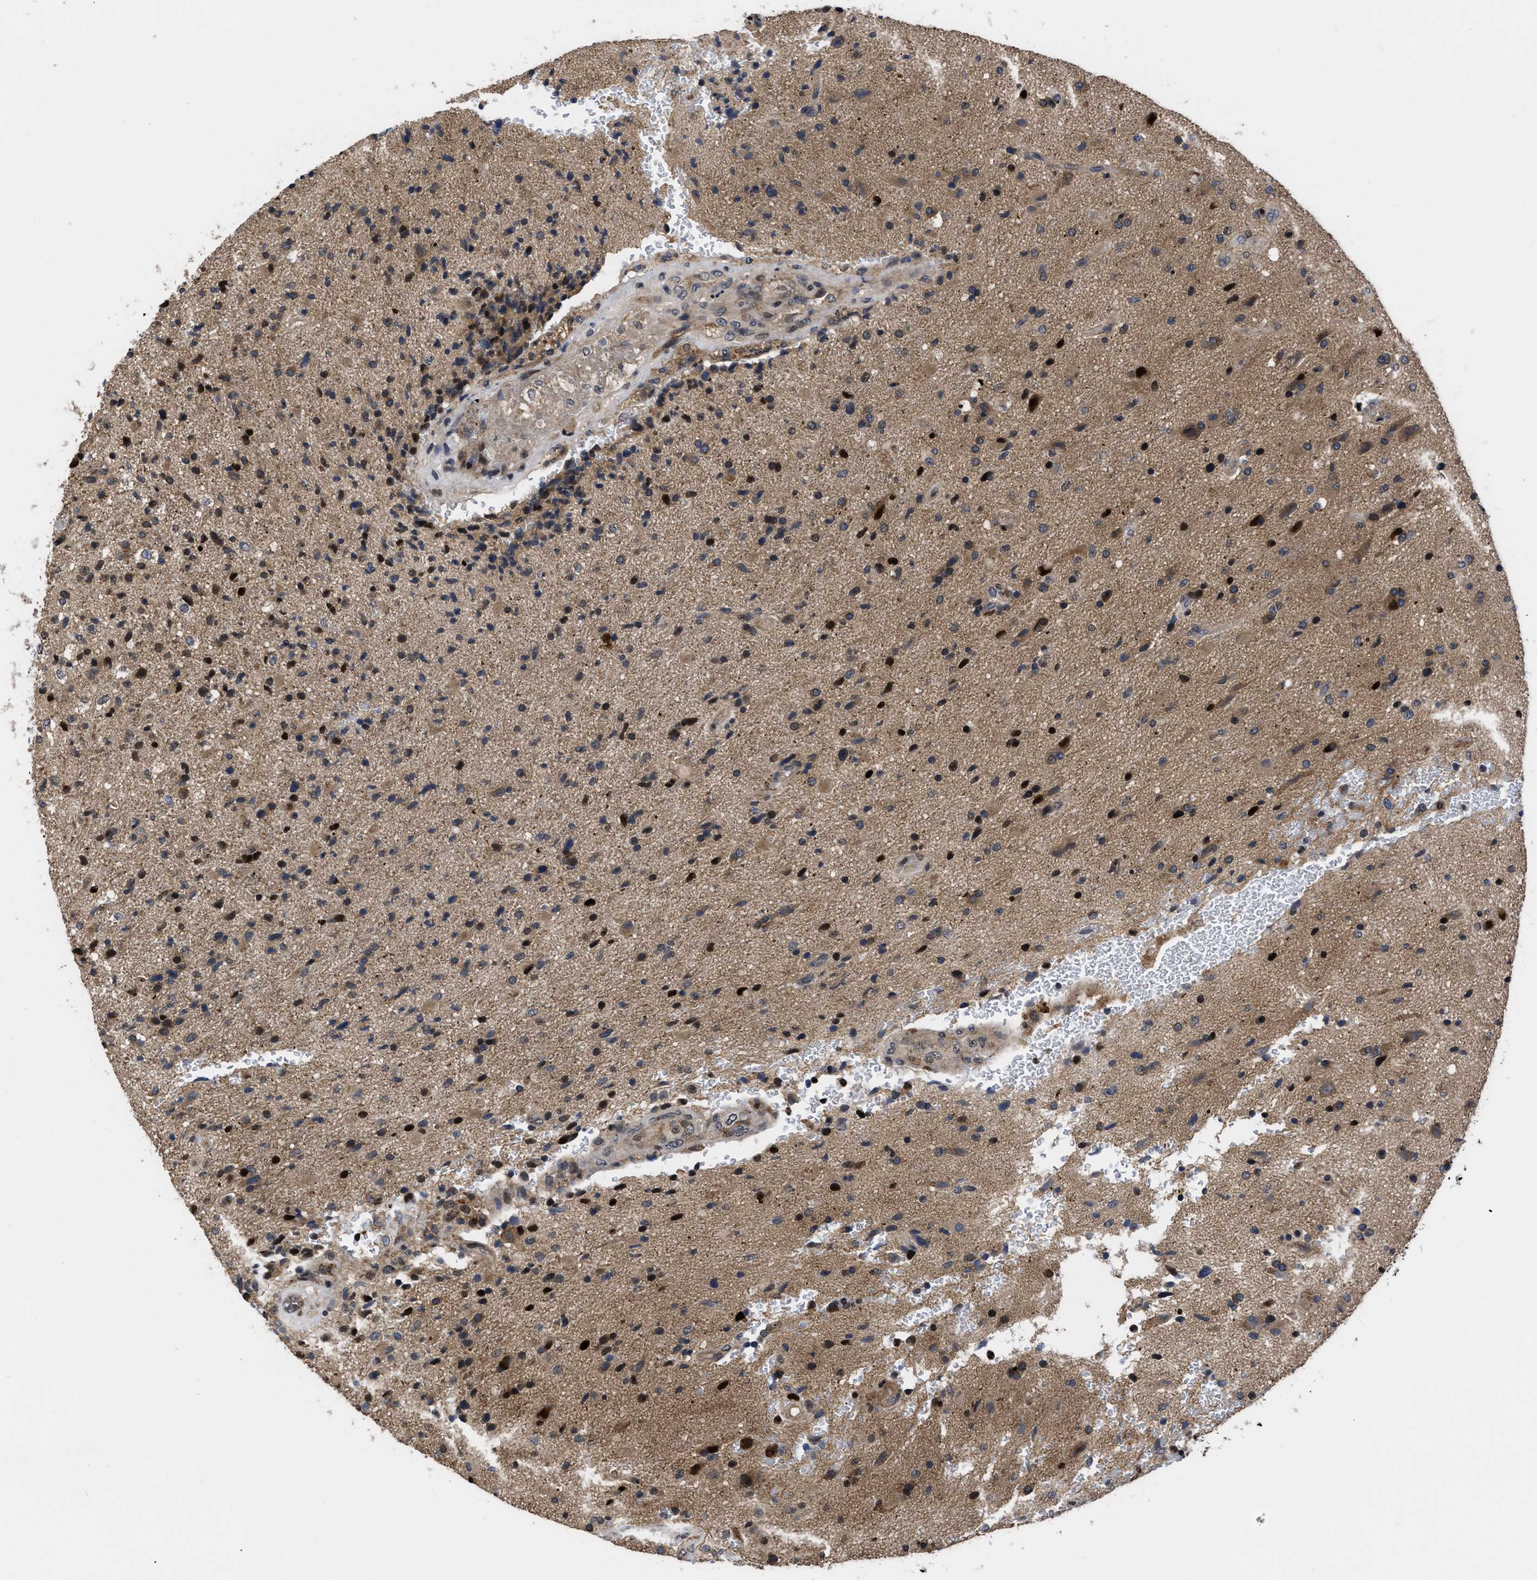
{"staining": {"intensity": "moderate", "quantity": ">75%", "location": "cytoplasmic/membranous,nuclear"}, "tissue": "glioma", "cell_type": "Tumor cells", "image_type": "cancer", "snomed": [{"axis": "morphology", "description": "Glioma, malignant, High grade"}, {"axis": "topography", "description": "Brain"}], "caption": "Malignant glioma (high-grade) stained with a protein marker demonstrates moderate staining in tumor cells.", "gene": "FAM200A", "patient": {"sex": "male", "age": 72}}